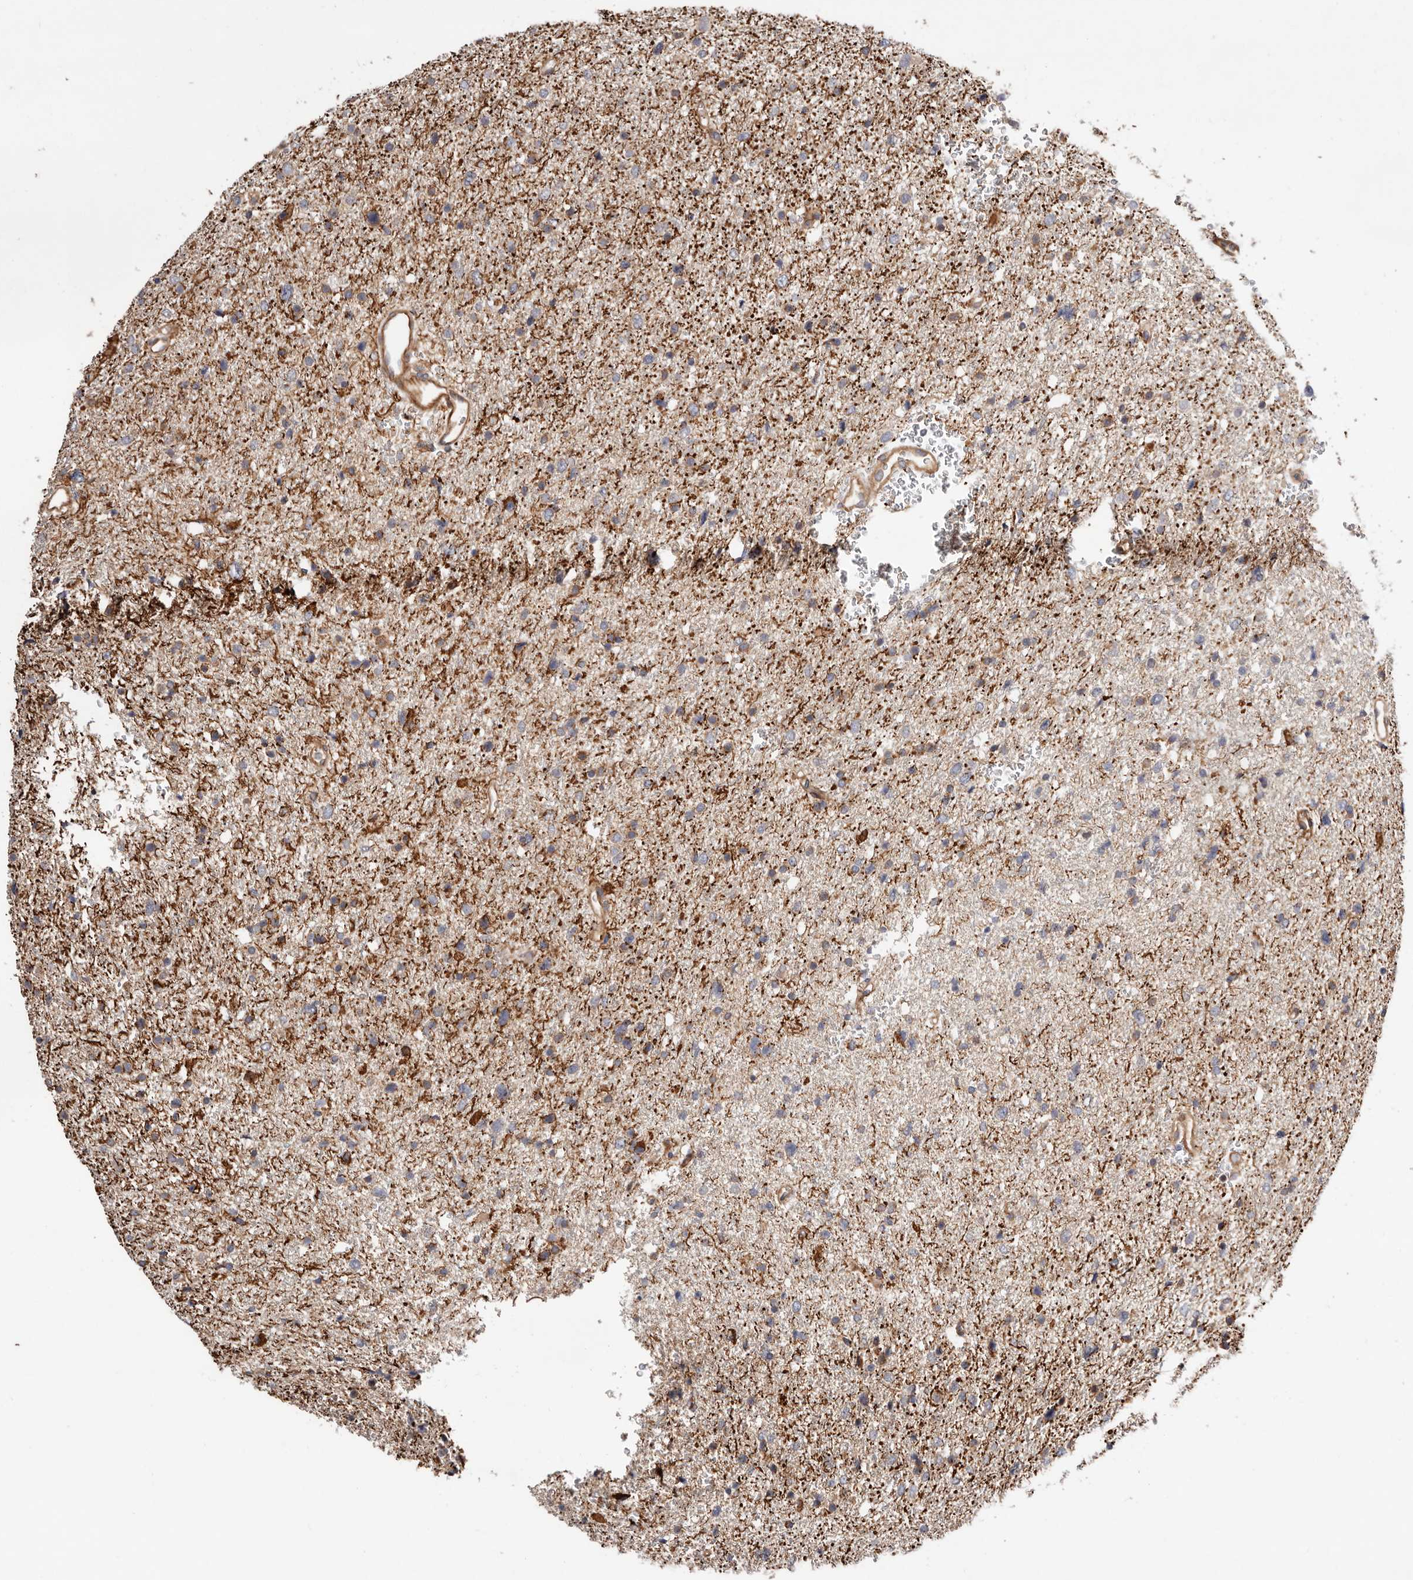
{"staining": {"intensity": "moderate", "quantity": "25%-75%", "location": "cytoplasmic/membranous"}, "tissue": "glioma", "cell_type": "Tumor cells", "image_type": "cancer", "snomed": [{"axis": "morphology", "description": "Glioma, malignant, Low grade"}, {"axis": "topography", "description": "Brain"}], "caption": "Protein expression by immunohistochemistry displays moderate cytoplasmic/membranous positivity in approximately 25%-75% of tumor cells in glioma.", "gene": "MACF1", "patient": {"sex": "female", "age": 37}}